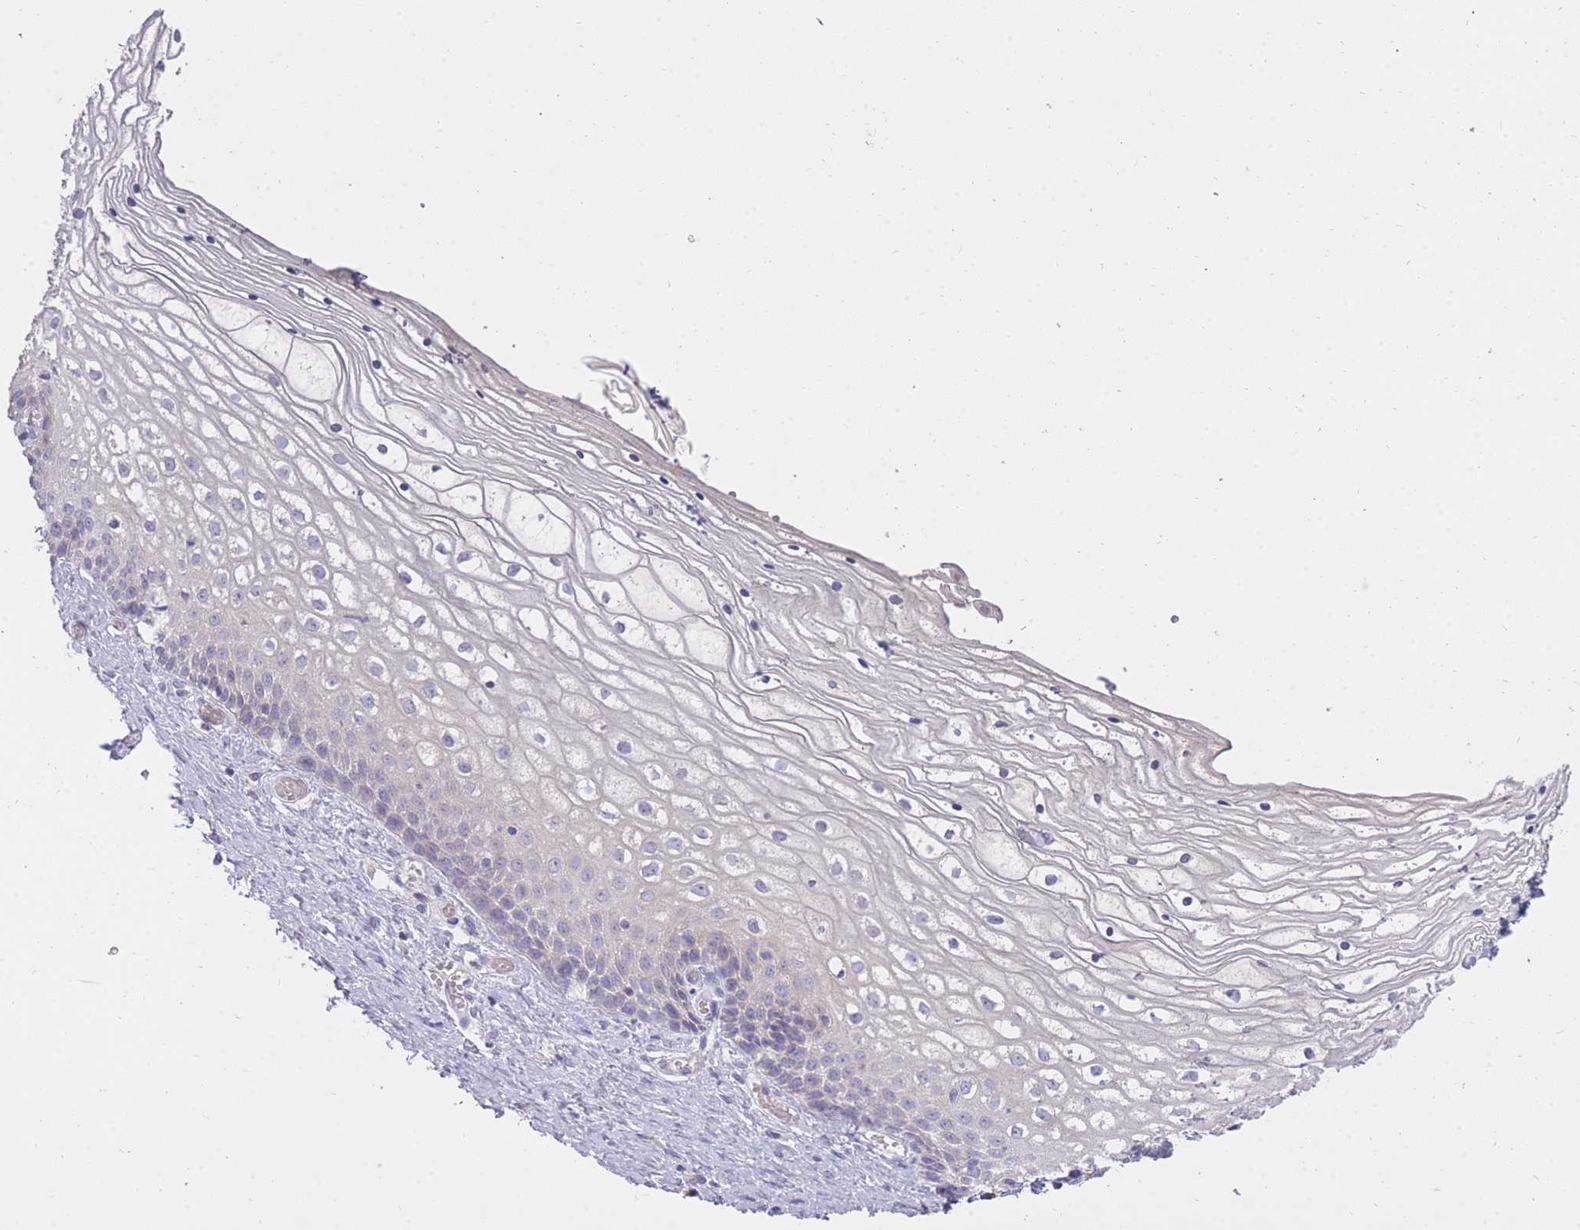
{"staining": {"intensity": "negative", "quantity": "none", "location": "none"}, "tissue": "vagina", "cell_type": "Squamous epithelial cells", "image_type": "normal", "snomed": [{"axis": "morphology", "description": "Normal tissue, NOS"}, {"axis": "topography", "description": "Vagina"}], "caption": "An image of human vagina is negative for staining in squamous epithelial cells. (Stains: DAB immunohistochemistry (IHC) with hematoxylin counter stain, Microscopy: brightfield microscopy at high magnification).", "gene": "FRG2B", "patient": {"sex": "female", "age": 59}}